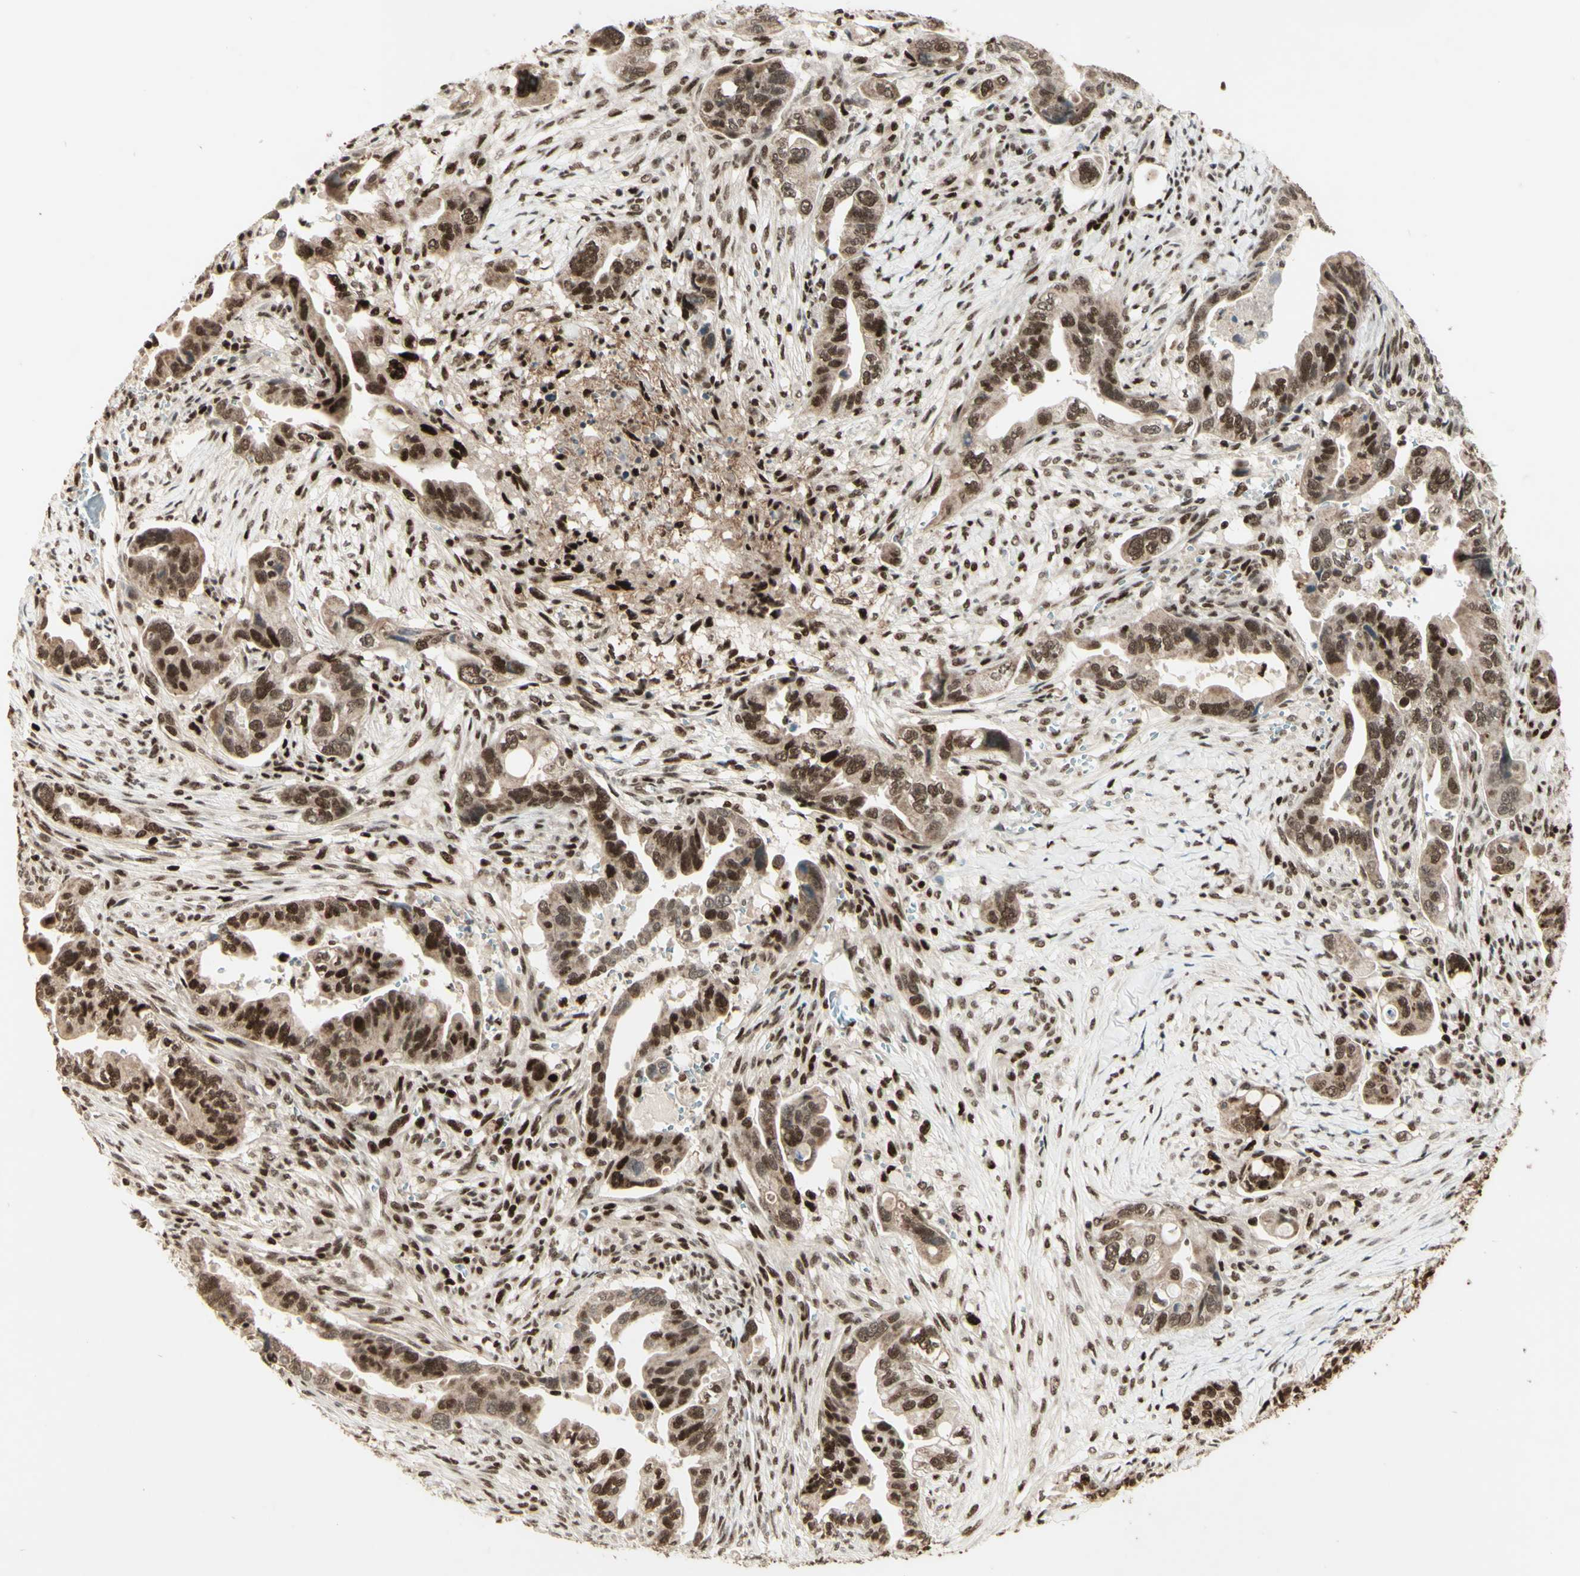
{"staining": {"intensity": "strong", "quantity": ">75%", "location": "nuclear"}, "tissue": "pancreatic cancer", "cell_type": "Tumor cells", "image_type": "cancer", "snomed": [{"axis": "morphology", "description": "Adenocarcinoma, NOS"}, {"axis": "topography", "description": "Pancreas"}], "caption": "Immunohistochemistry of human adenocarcinoma (pancreatic) displays high levels of strong nuclear positivity in approximately >75% of tumor cells.", "gene": "NR3C1", "patient": {"sex": "male", "age": 70}}